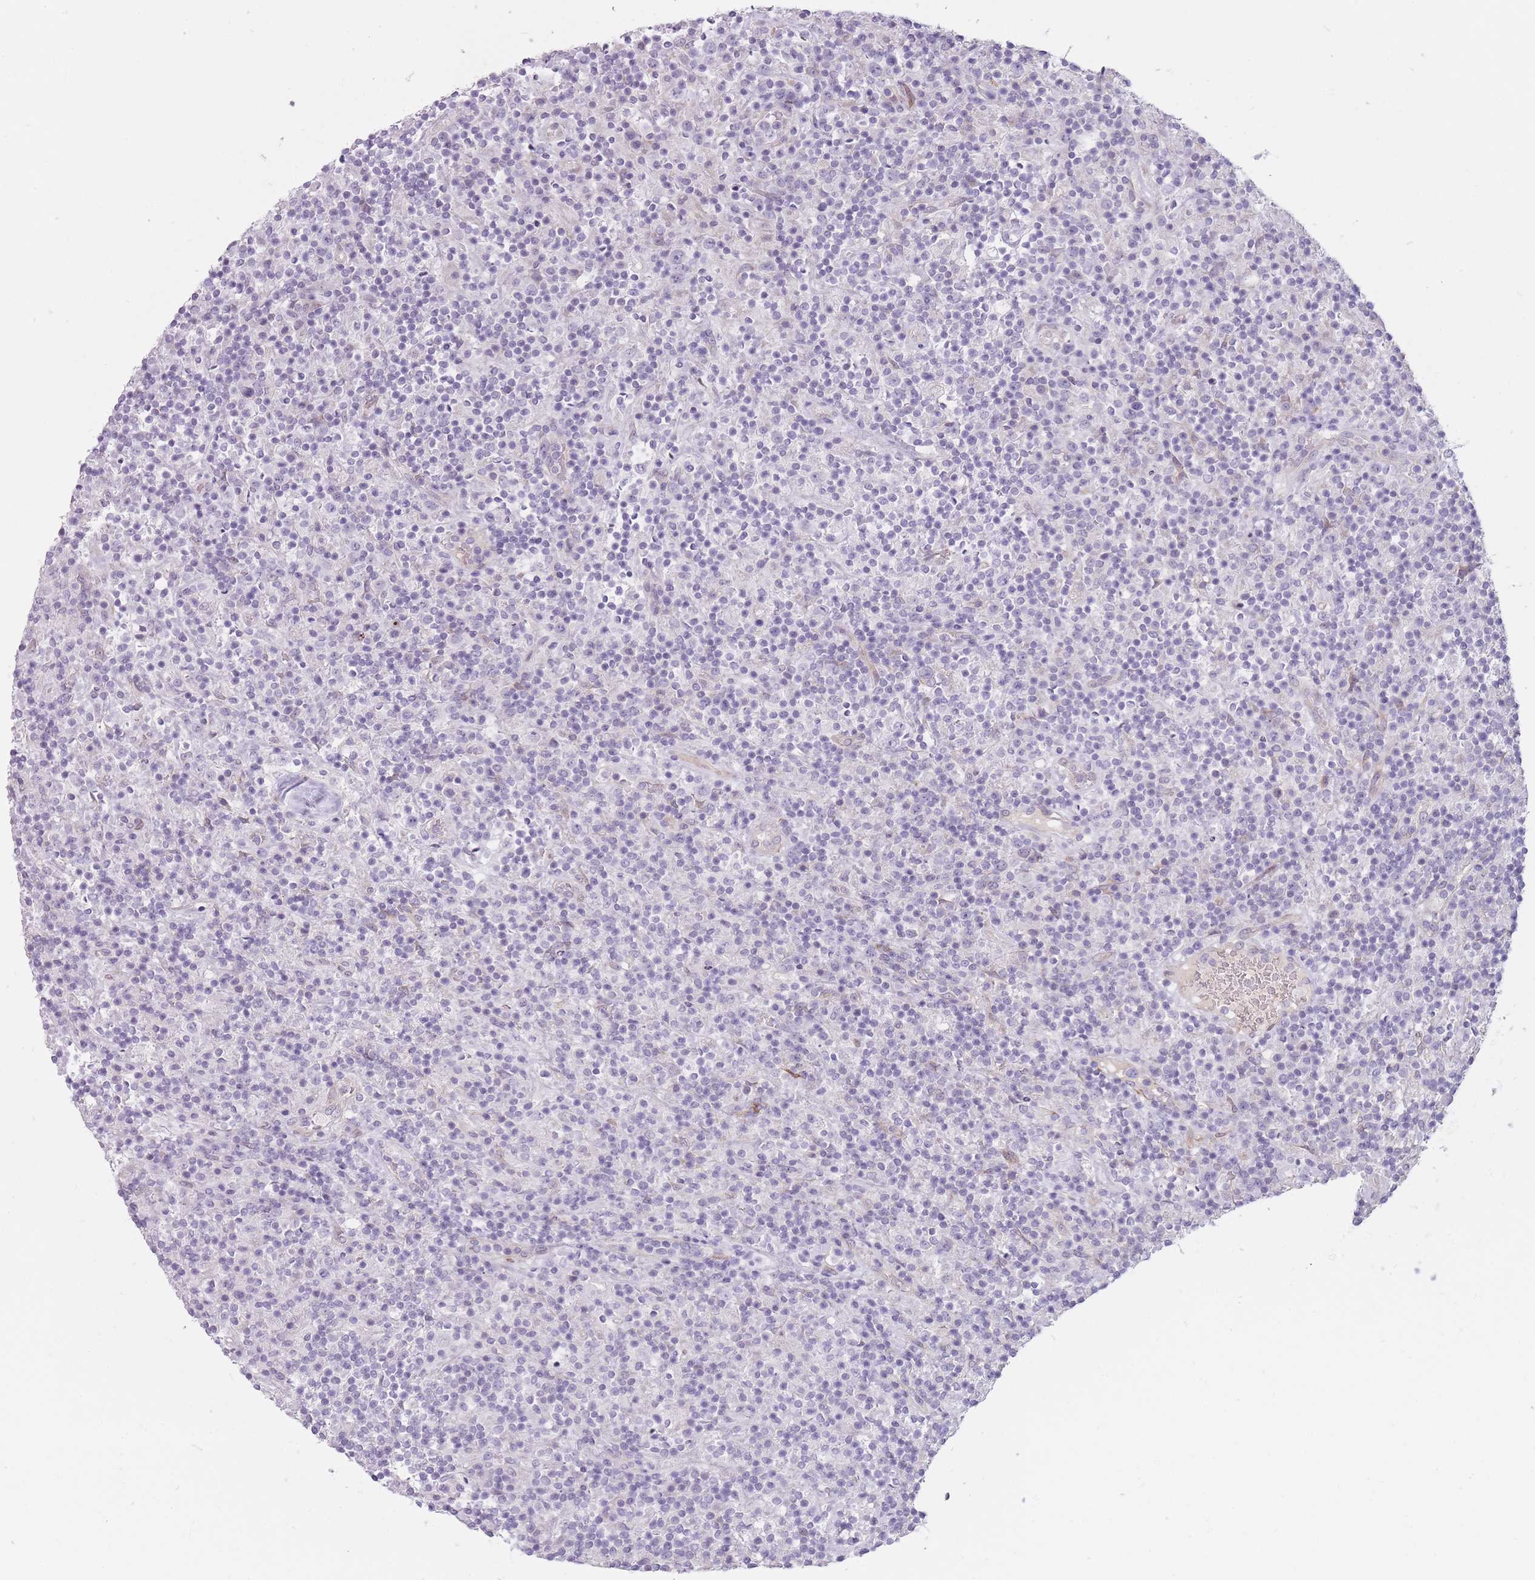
{"staining": {"intensity": "negative", "quantity": "none", "location": "none"}, "tissue": "lymphoma", "cell_type": "Tumor cells", "image_type": "cancer", "snomed": [{"axis": "morphology", "description": "Hodgkin's disease, NOS"}, {"axis": "topography", "description": "Lymph node"}], "caption": "High magnification brightfield microscopy of lymphoma stained with DAB (brown) and counterstained with hematoxylin (blue): tumor cells show no significant expression.", "gene": "PGRMC2", "patient": {"sex": "male", "age": 70}}